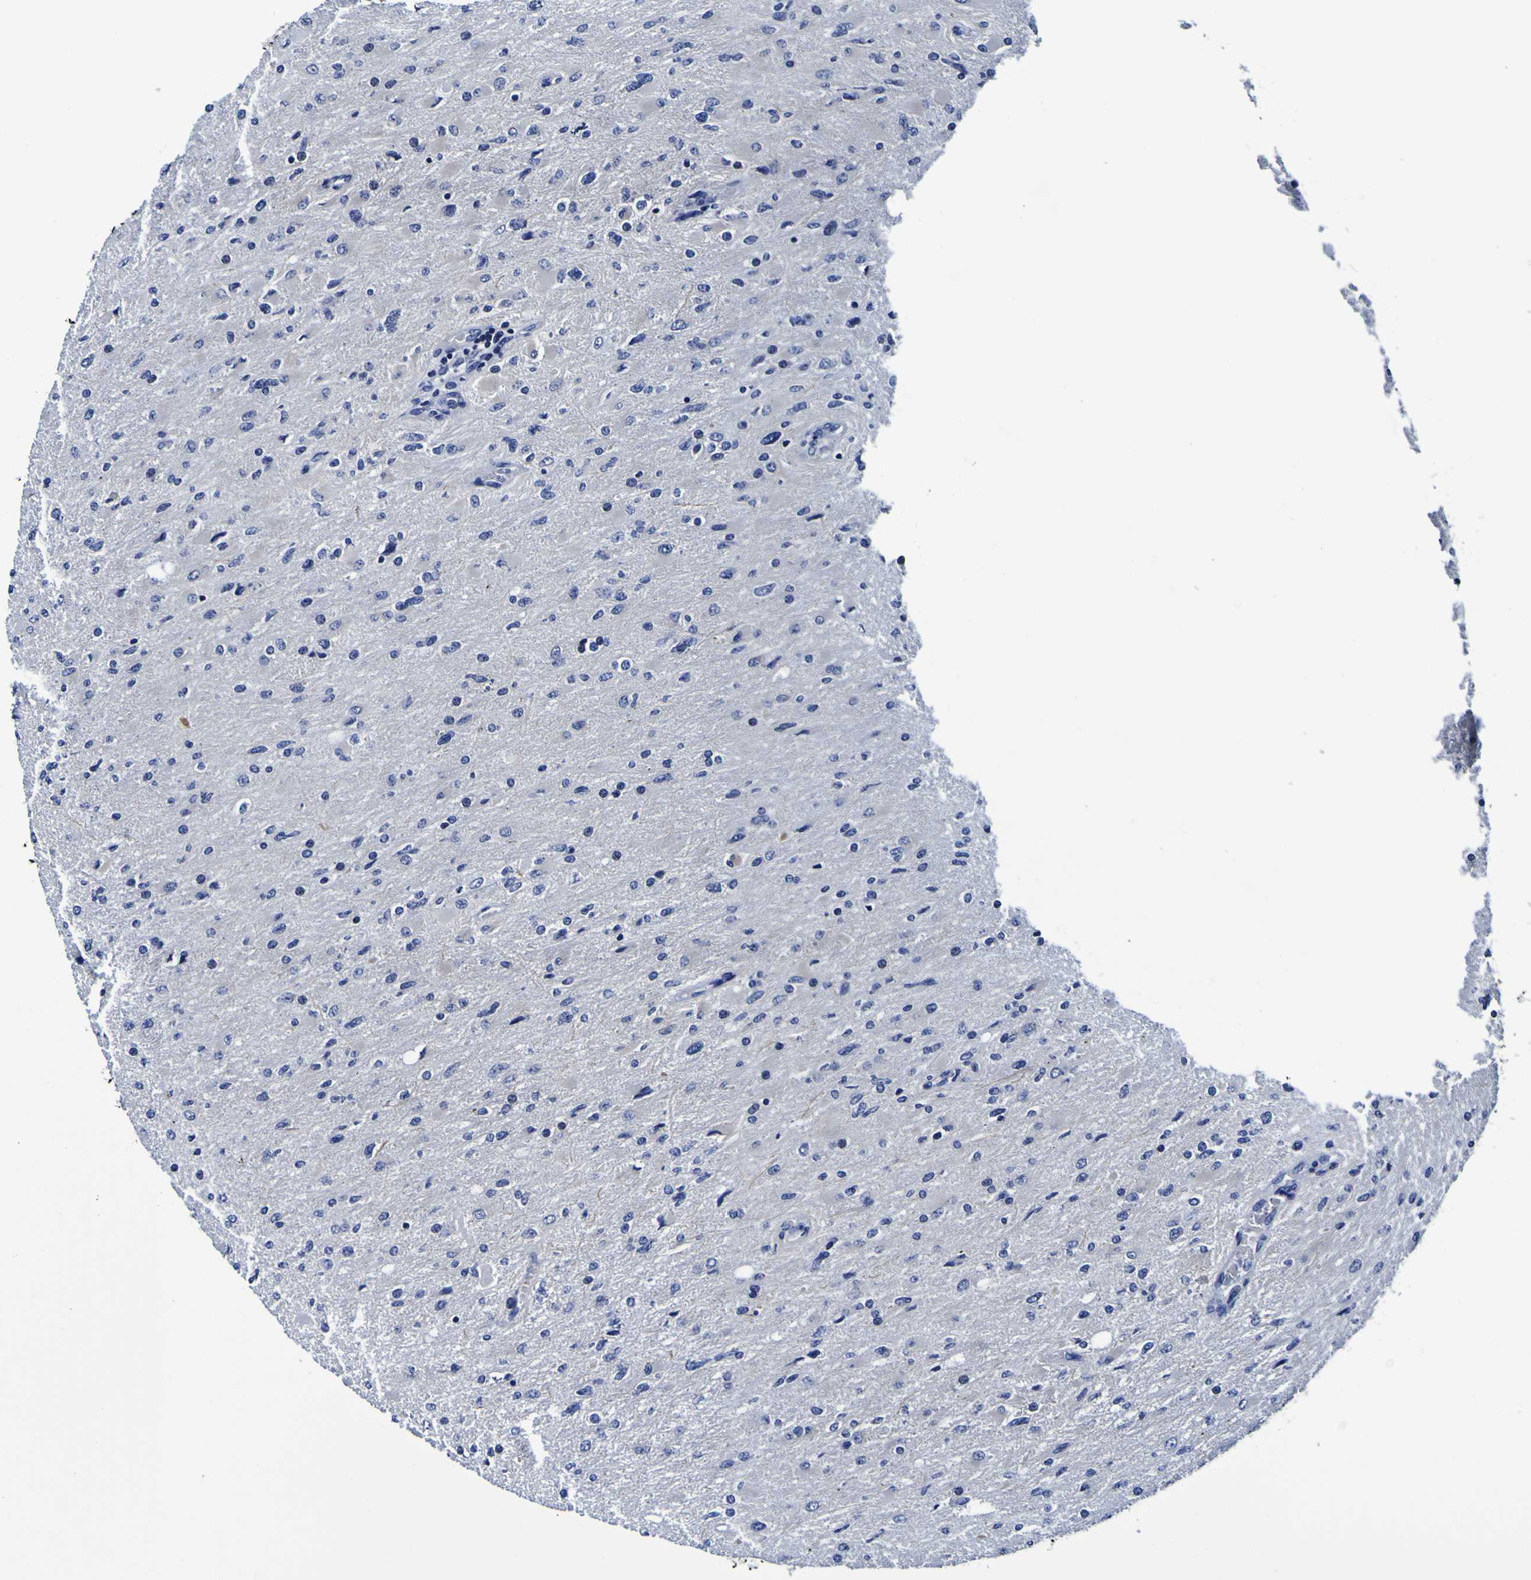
{"staining": {"intensity": "negative", "quantity": "none", "location": "none"}, "tissue": "glioma", "cell_type": "Tumor cells", "image_type": "cancer", "snomed": [{"axis": "morphology", "description": "Glioma, malignant, High grade"}, {"axis": "topography", "description": "Cerebral cortex"}], "caption": "Immunohistochemistry histopathology image of human malignant glioma (high-grade) stained for a protein (brown), which reveals no staining in tumor cells.", "gene": "PDLIM4", "patient": {"sex": "female", "age": 36}}